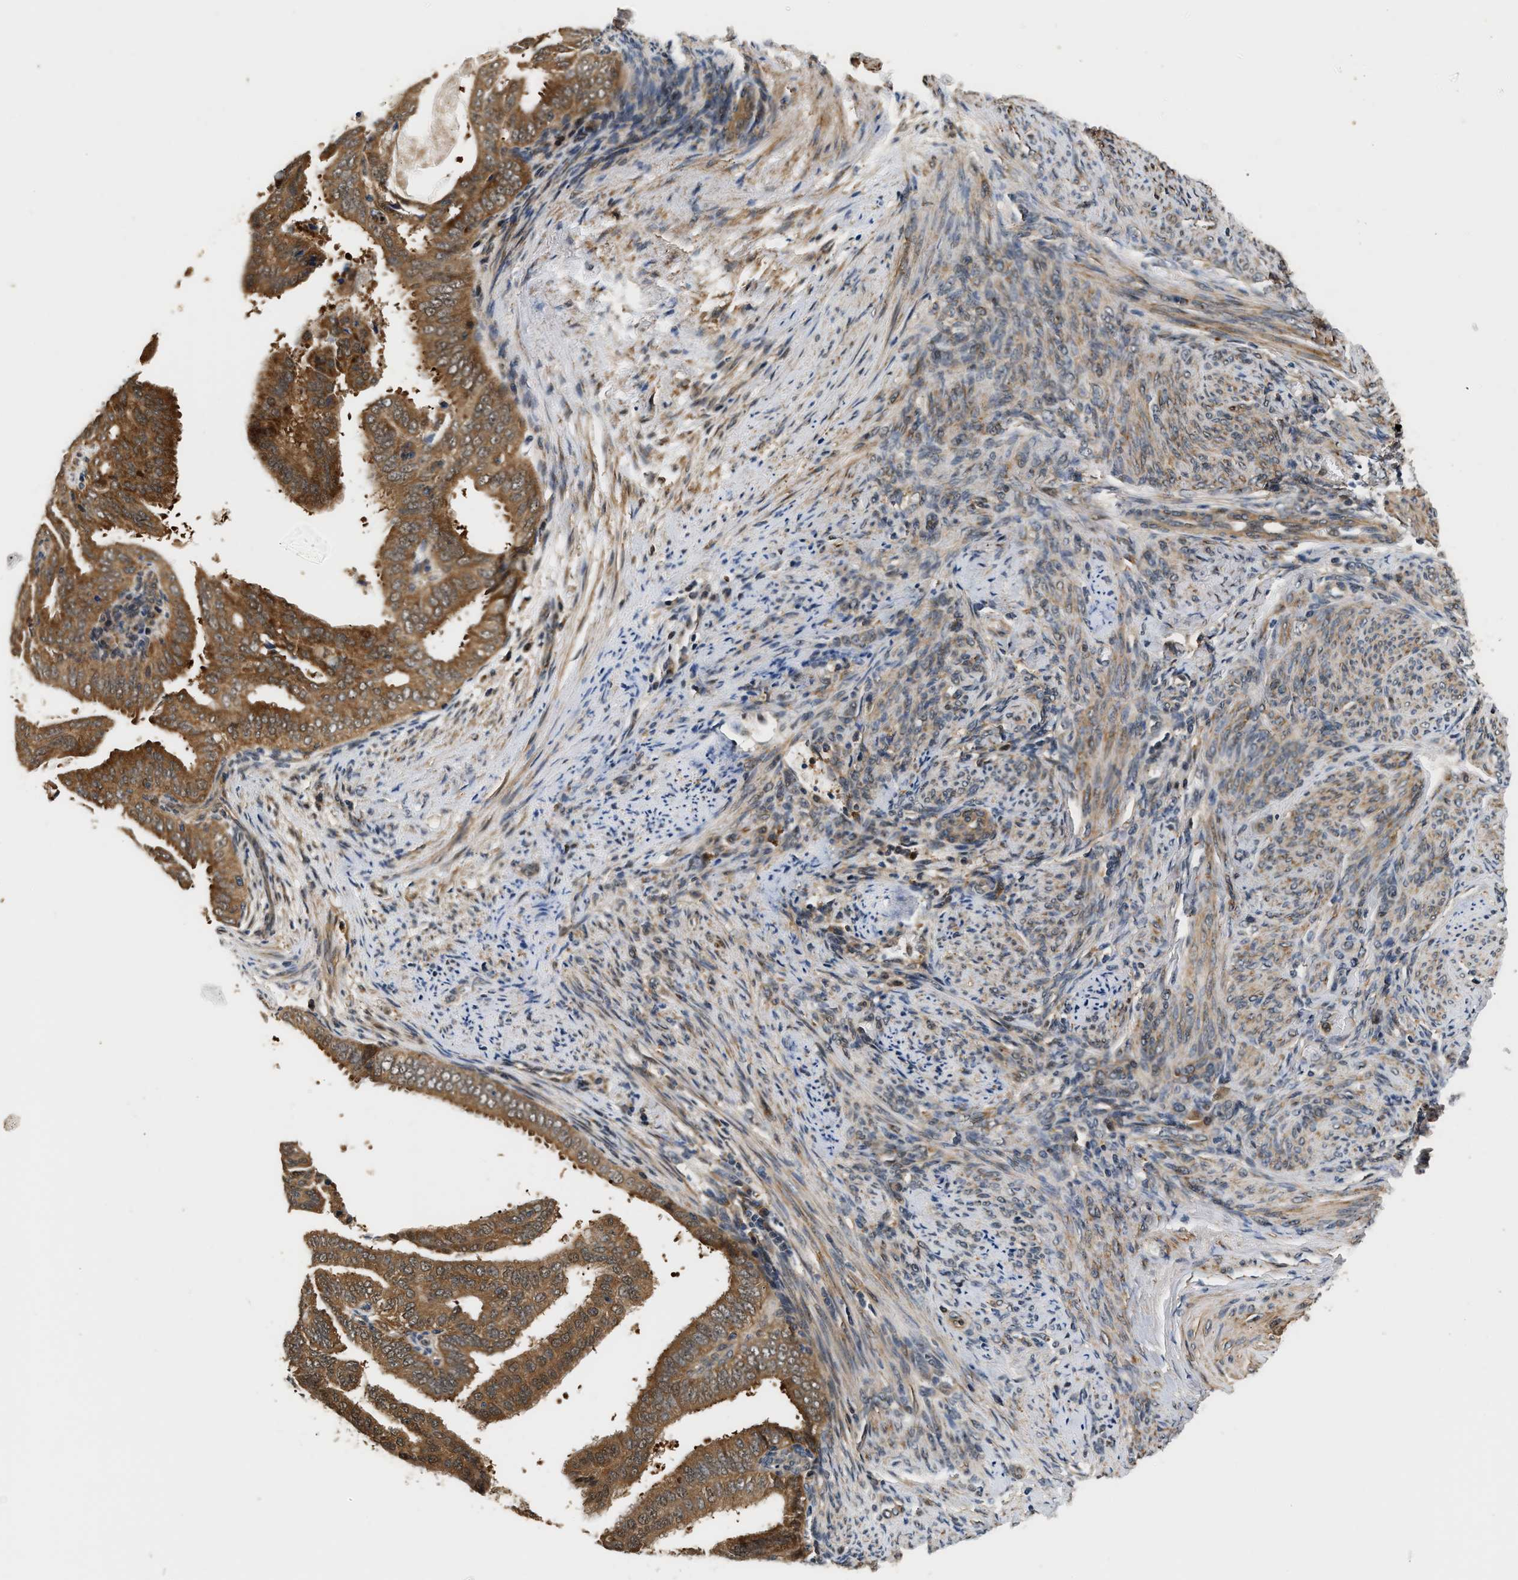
{"staining": {"intensity": "strong", "quantity": ">75%", "location": "cytoplasmic/membranous"}, "tissue": "endometrial cancer", "cell_type": "Tumor cells", "image_type": "cancer", "snomed": [{"axis": "morphology", "description": "Adenocarcinoma, NOS"}, {"axis": "topography", "description": "Endometrium"}], "caption": "There is high levels of strong cytoplasmic/membranous expression in tumor cells of endometrial cancer, as demonstrated by immunohistochemical staining (brown color).", "gene": "LARP6", "patient": {"sex": "female", "age": 58}}